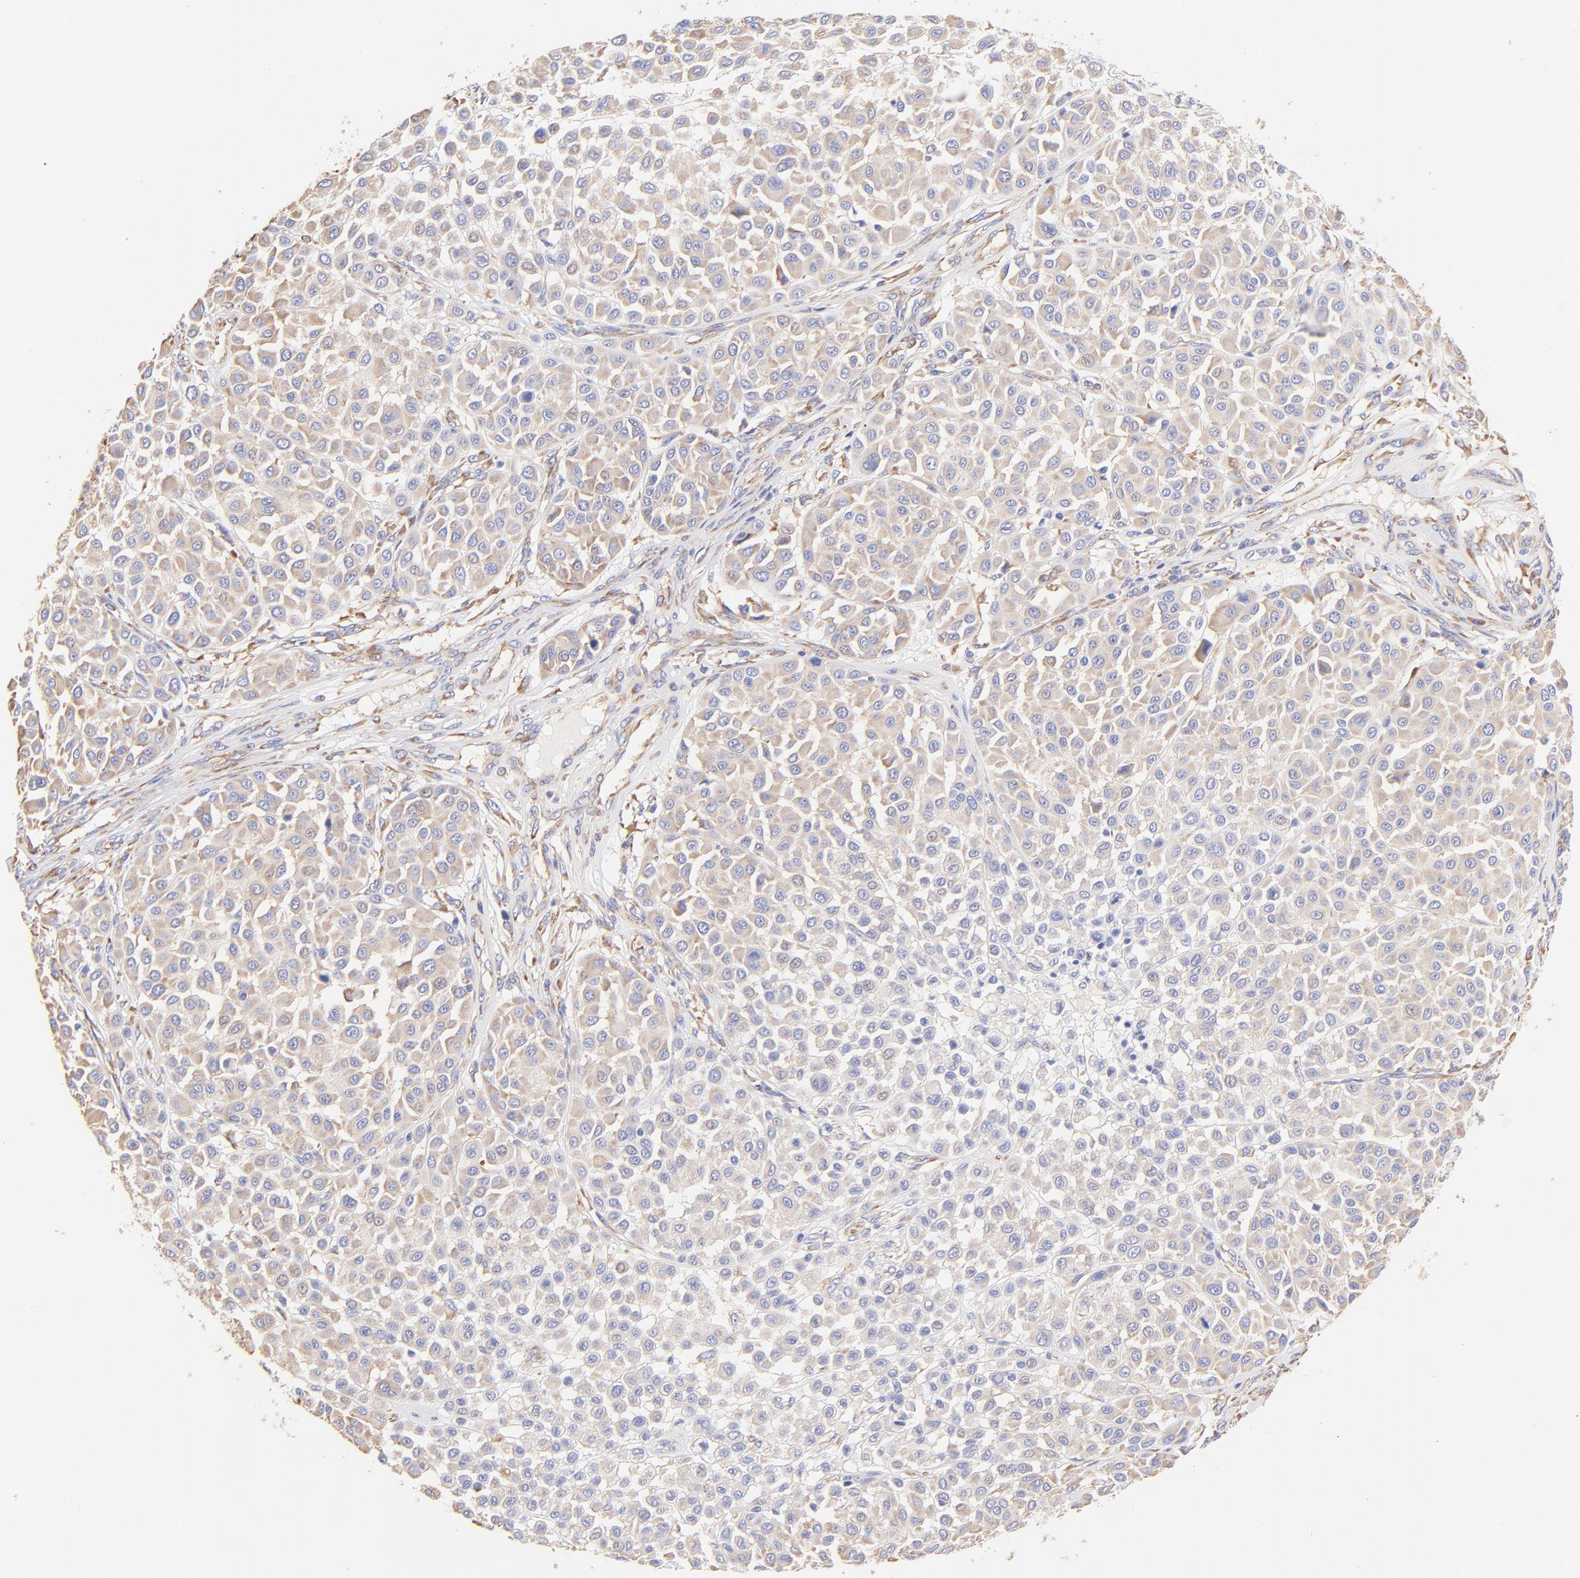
{"staining": {"intensity": "moderate", "quantity": ">75%", "location": "cytoplasmic/membranous"}, "tissue": "melanoma", "cell_type": "Tumor cells", "image_type": "cancer", "snomed": [{"axis": "morphology", "description": "Malignant melanoma, Metastatic site"}, {"axis": "topography", "description": "Soft tissue"}], "caption": "The photomicrograph demonstrates staining of malignant melanoma (metastatic site), revealing moderate cytoplasmic/membranous protein positivity (brown color) within tumor cells.", "gene": "RPL30", "patient": {"sex": "male", "age": 41}}